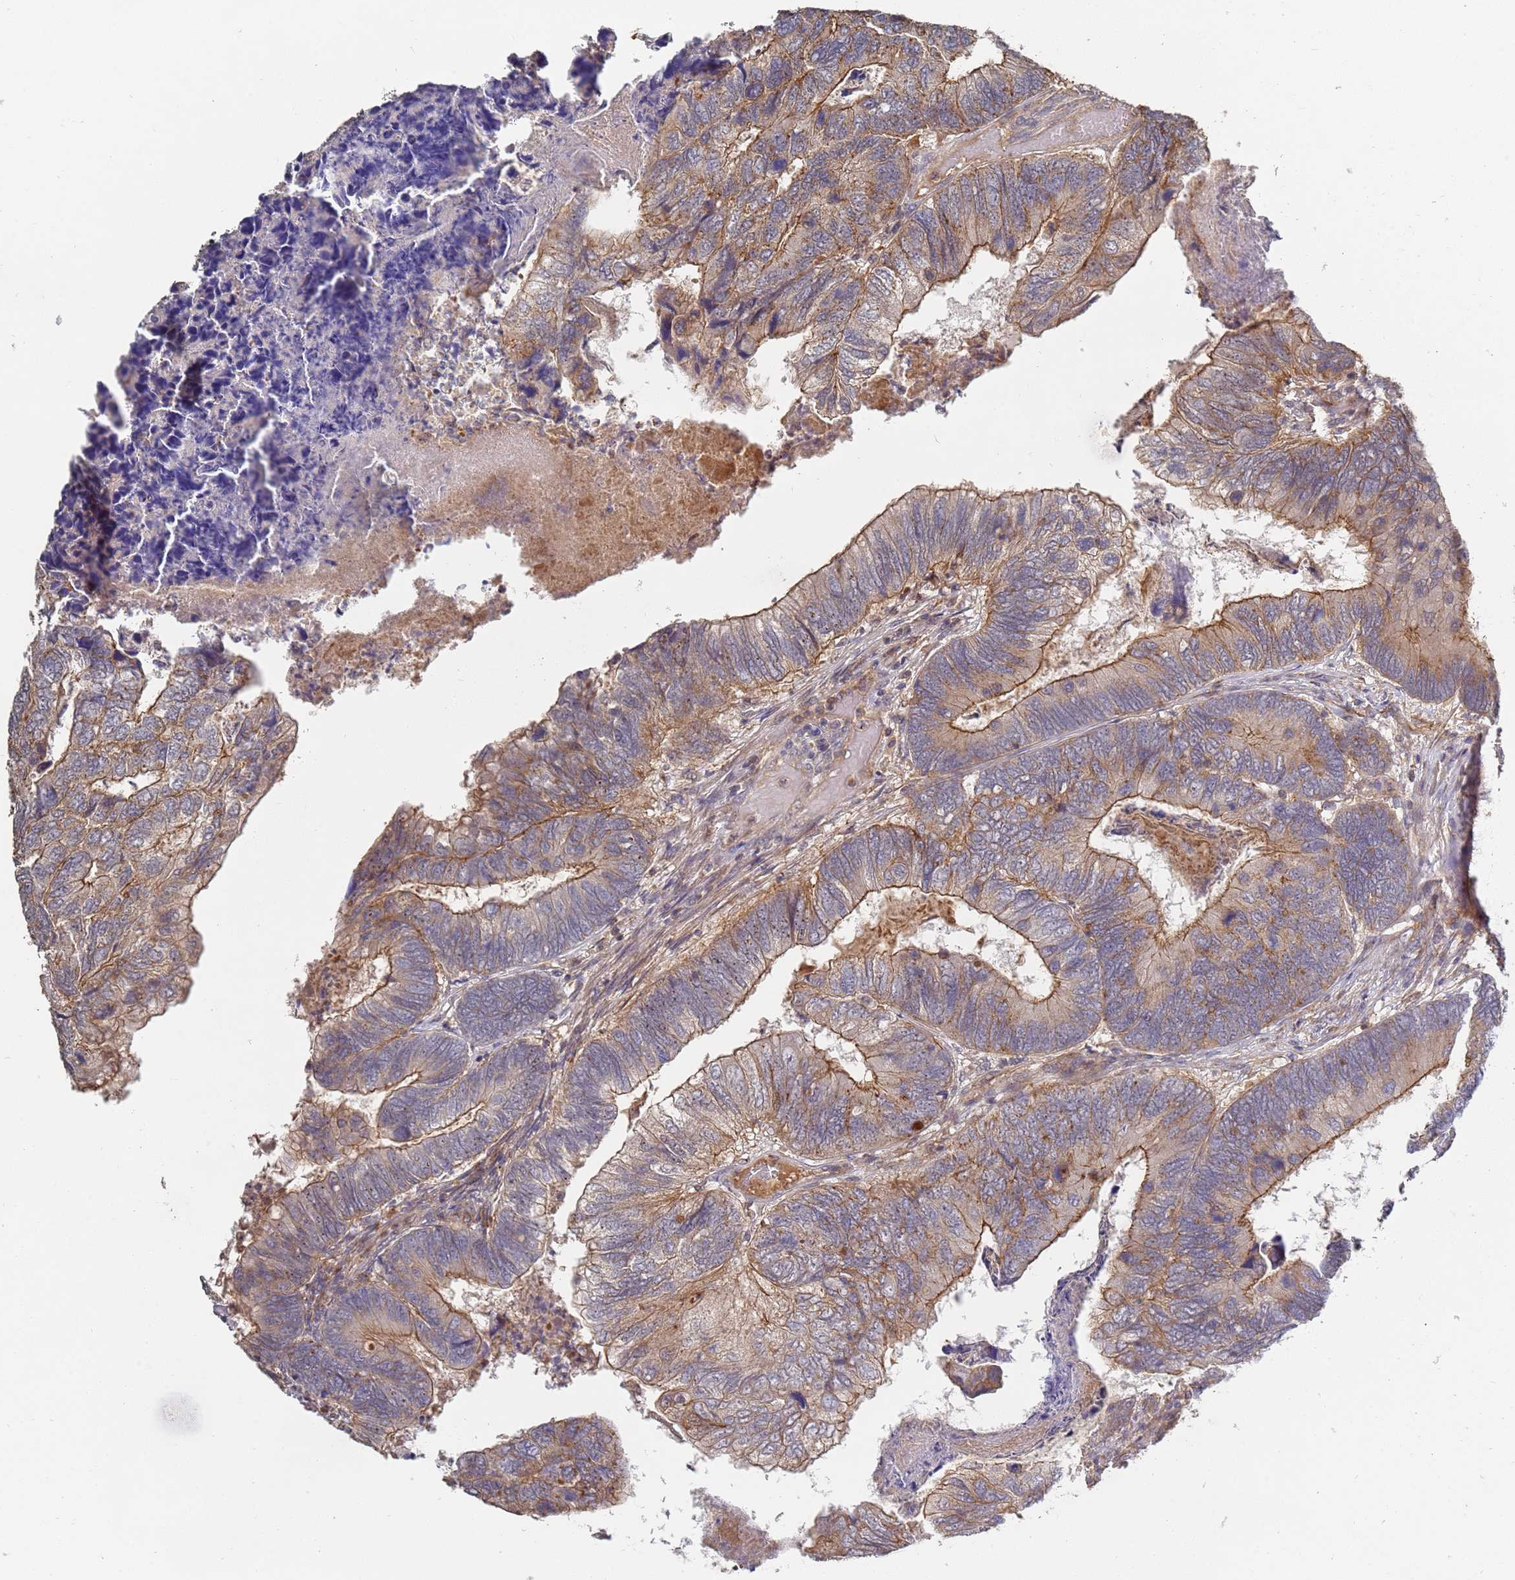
{"staining": {"intensity": "moderate", "quantity": ">75%", "location": "cytoplasmic/membranous"}, "tissue": "colorectal cancer", "cell_type": "Tumor cells", "image_type": "cancer", "snomed": [{"axis": "morphology", "description": "Adenocarcinoma, NOS"}, {"axis": "topography", "description": "Colon"}], "caption": "Tumor cells reveal medium levels of moderate cytoplasmic/membranous expression in about >75% of cells in human colorectal cancer (adenocarcinoma).", "gene": "ABCB6", "patient": {"sex": "female", "age": 67}}